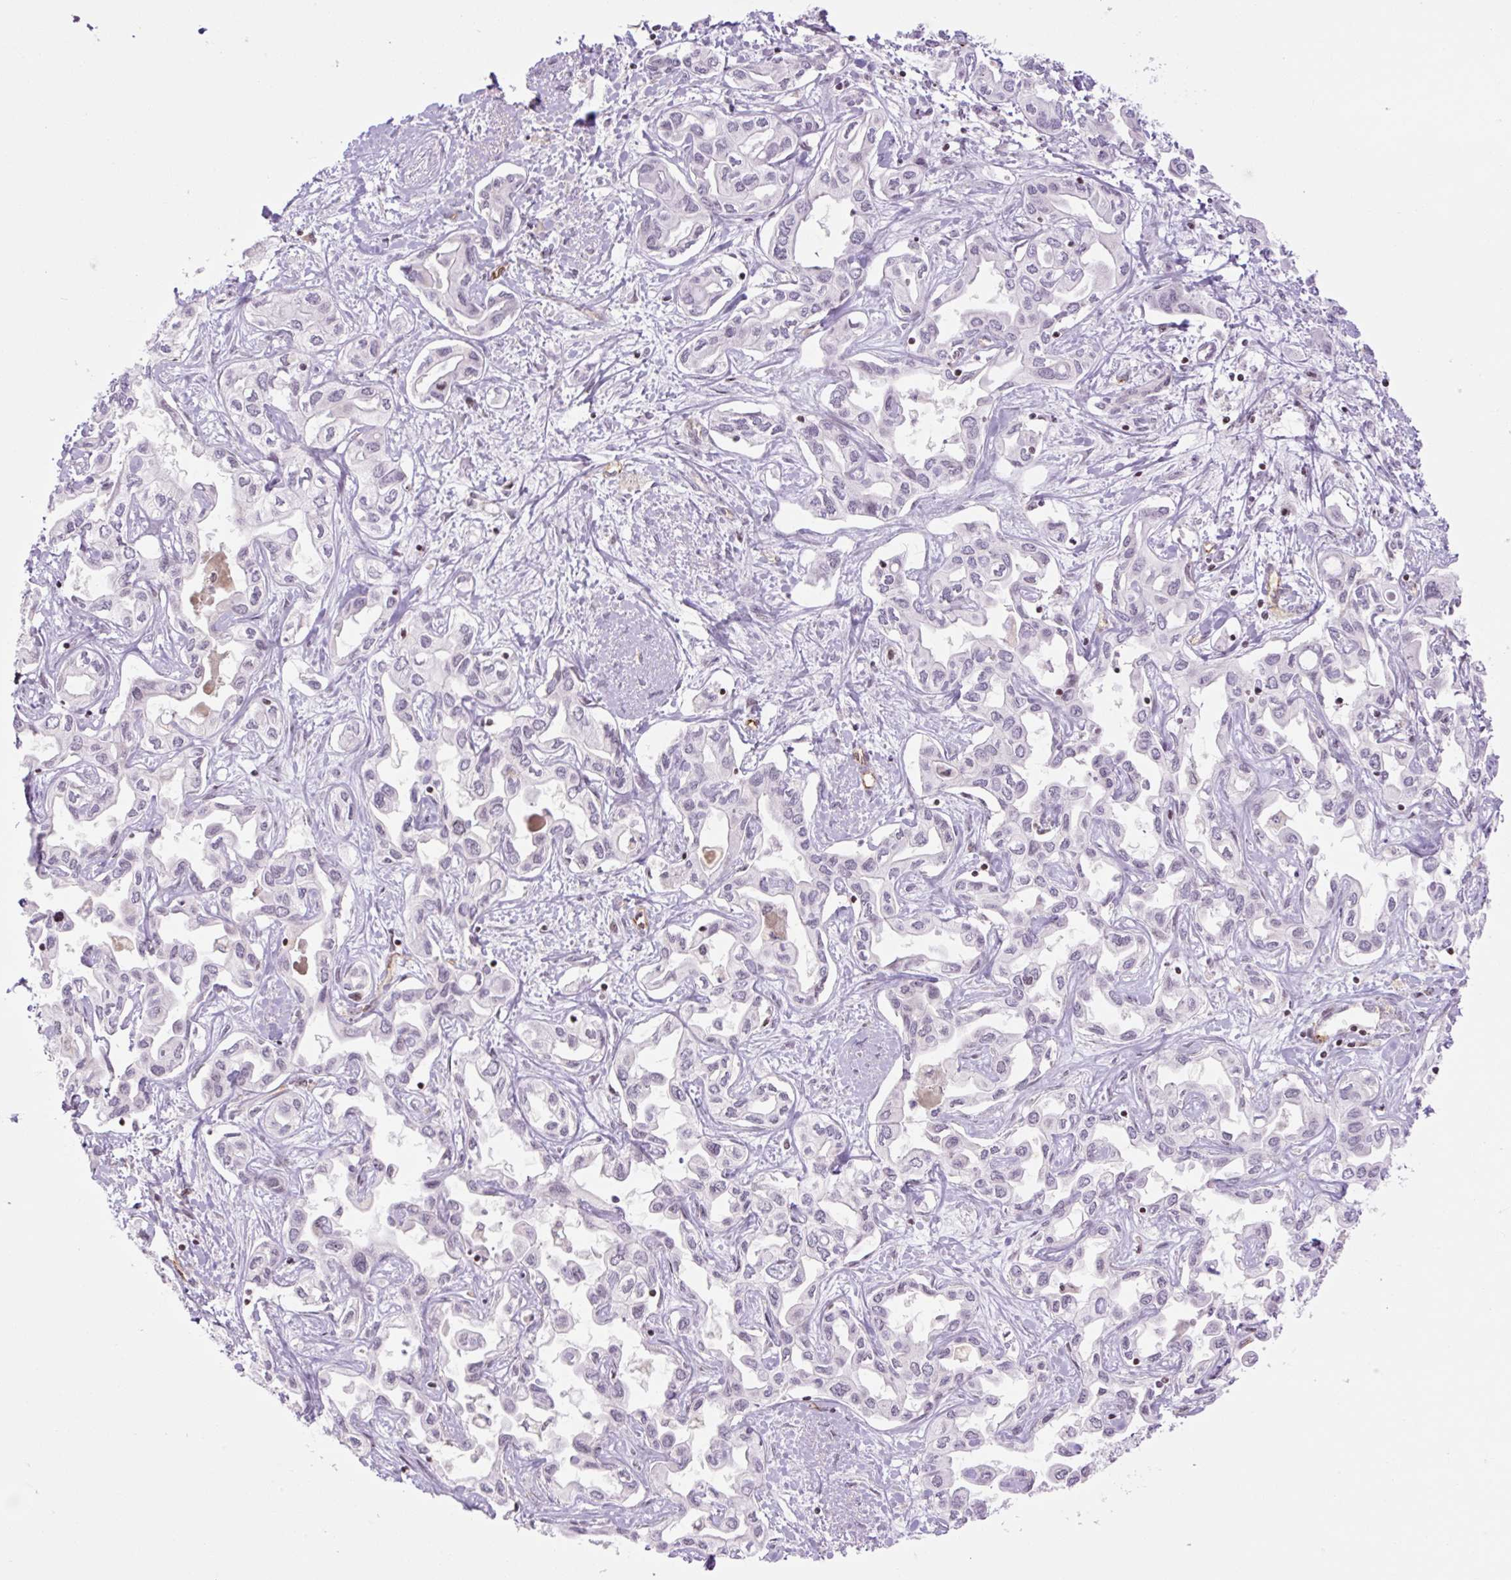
{"staining": {"intensity": "negative", "quantity": "none", "location": "none"}, "tissue": "liver cancer", "cell_type": "Tumor cells", "image_type": "cancer", "snomed": [{"axis": "morphology", "description": "Cholangiocarcinoma"}, {"axis": "topography", "description": "Liver"}], "caption": "Immunohistochemistry (IHC) micrograph of neoplastic tissue: human liver cancer stained with DAB shows no significant protein expression in tumor cells.", "gene": "ZNF417", "patient": {"sex": "female", "age": 64}}